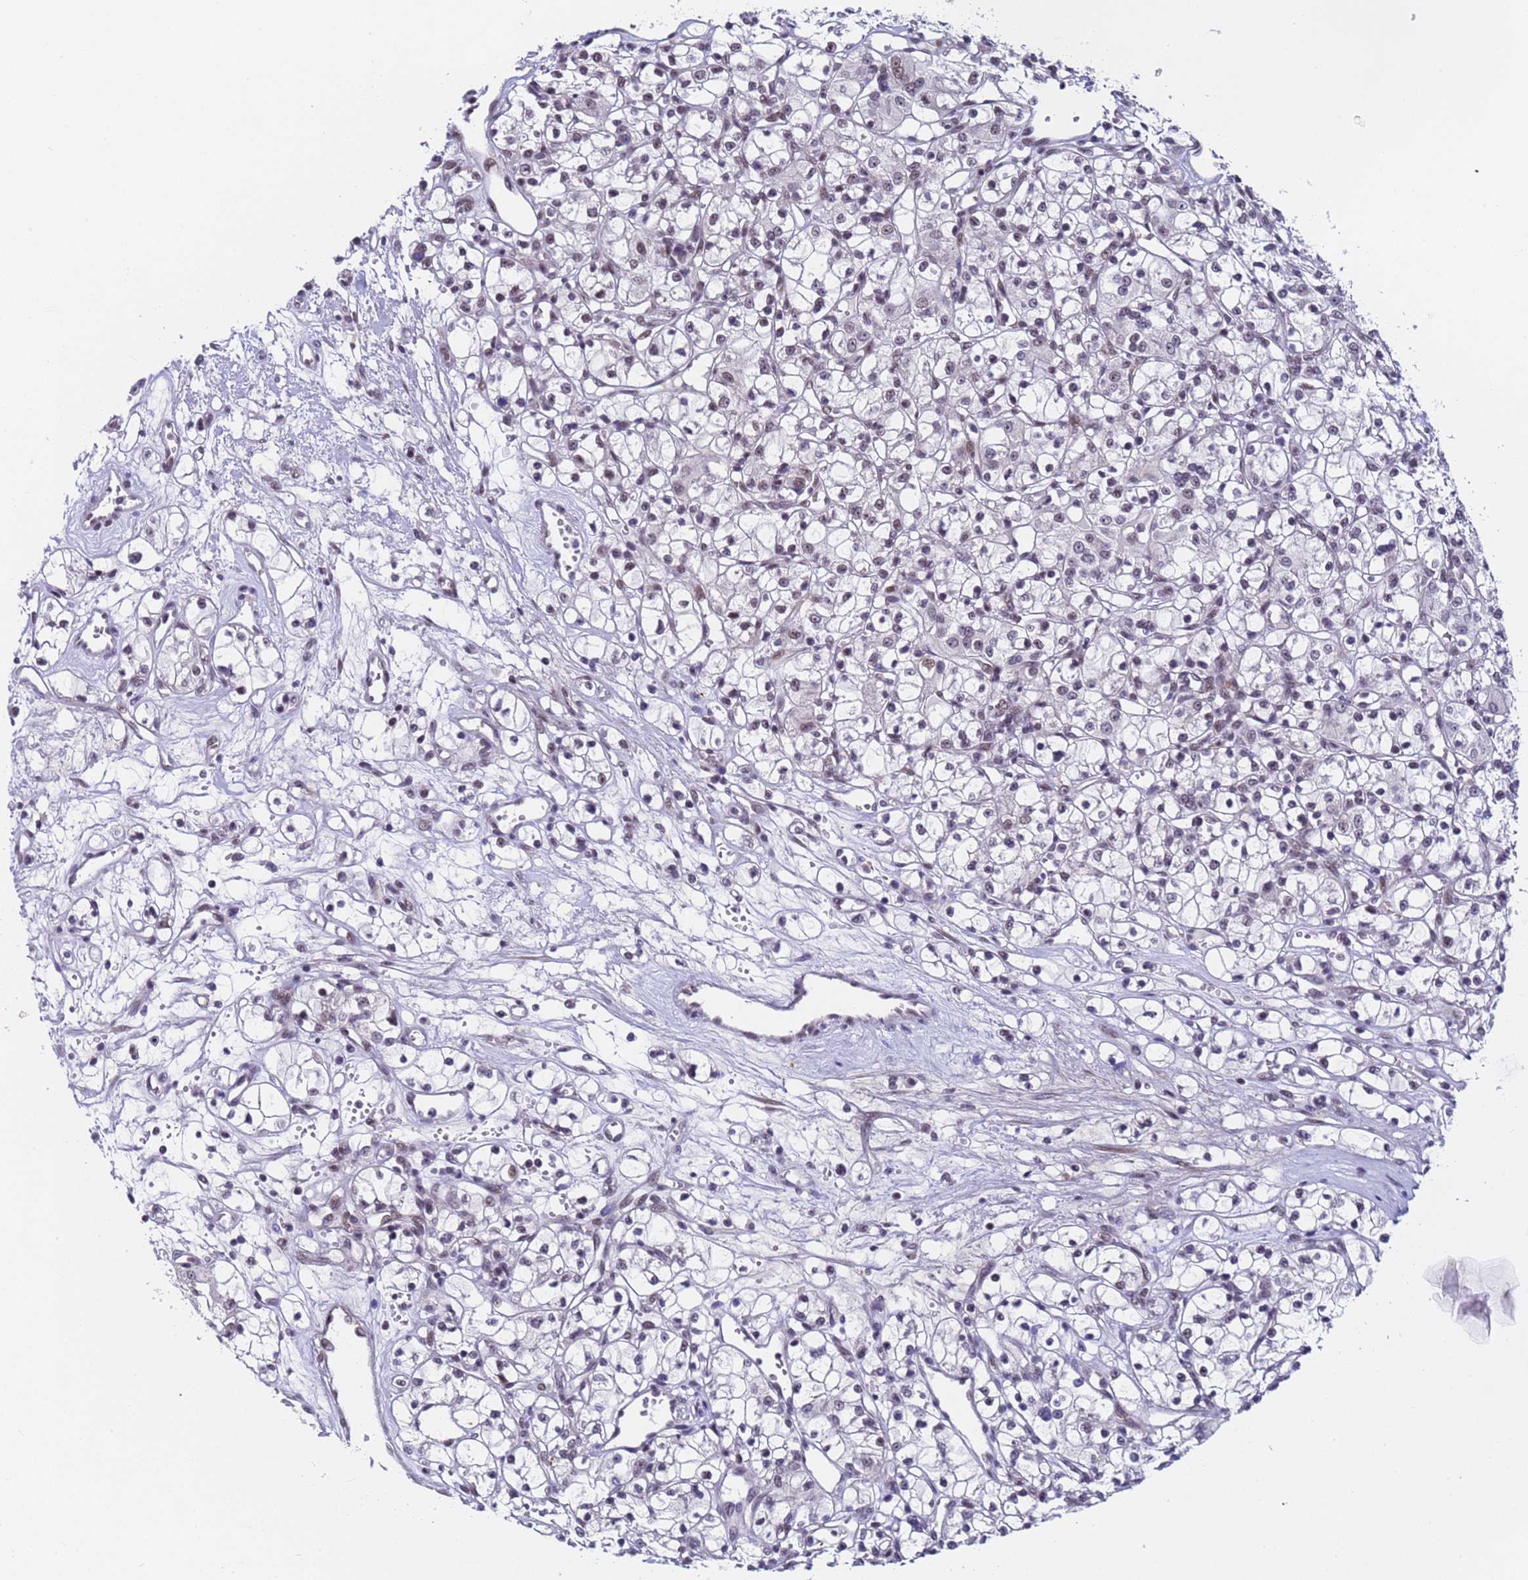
{"staining": {"intensity": "negative", "quantity": "none", "location": "none"}, "tissue": "renal cancer", "cell_type": "Tumor cells", "image_type": "cancer", "snomed": [{"axis": "morphology", "description": "Adenocarcinoma, NOS"}, {"axis": "topography", "description": "Kidney"}], "caption": "Tumor cells are negative for protein expression in human renal adenocarcinoma.", "gene": "FNBP4", "patient": {"sex": "female", "age": 59}}